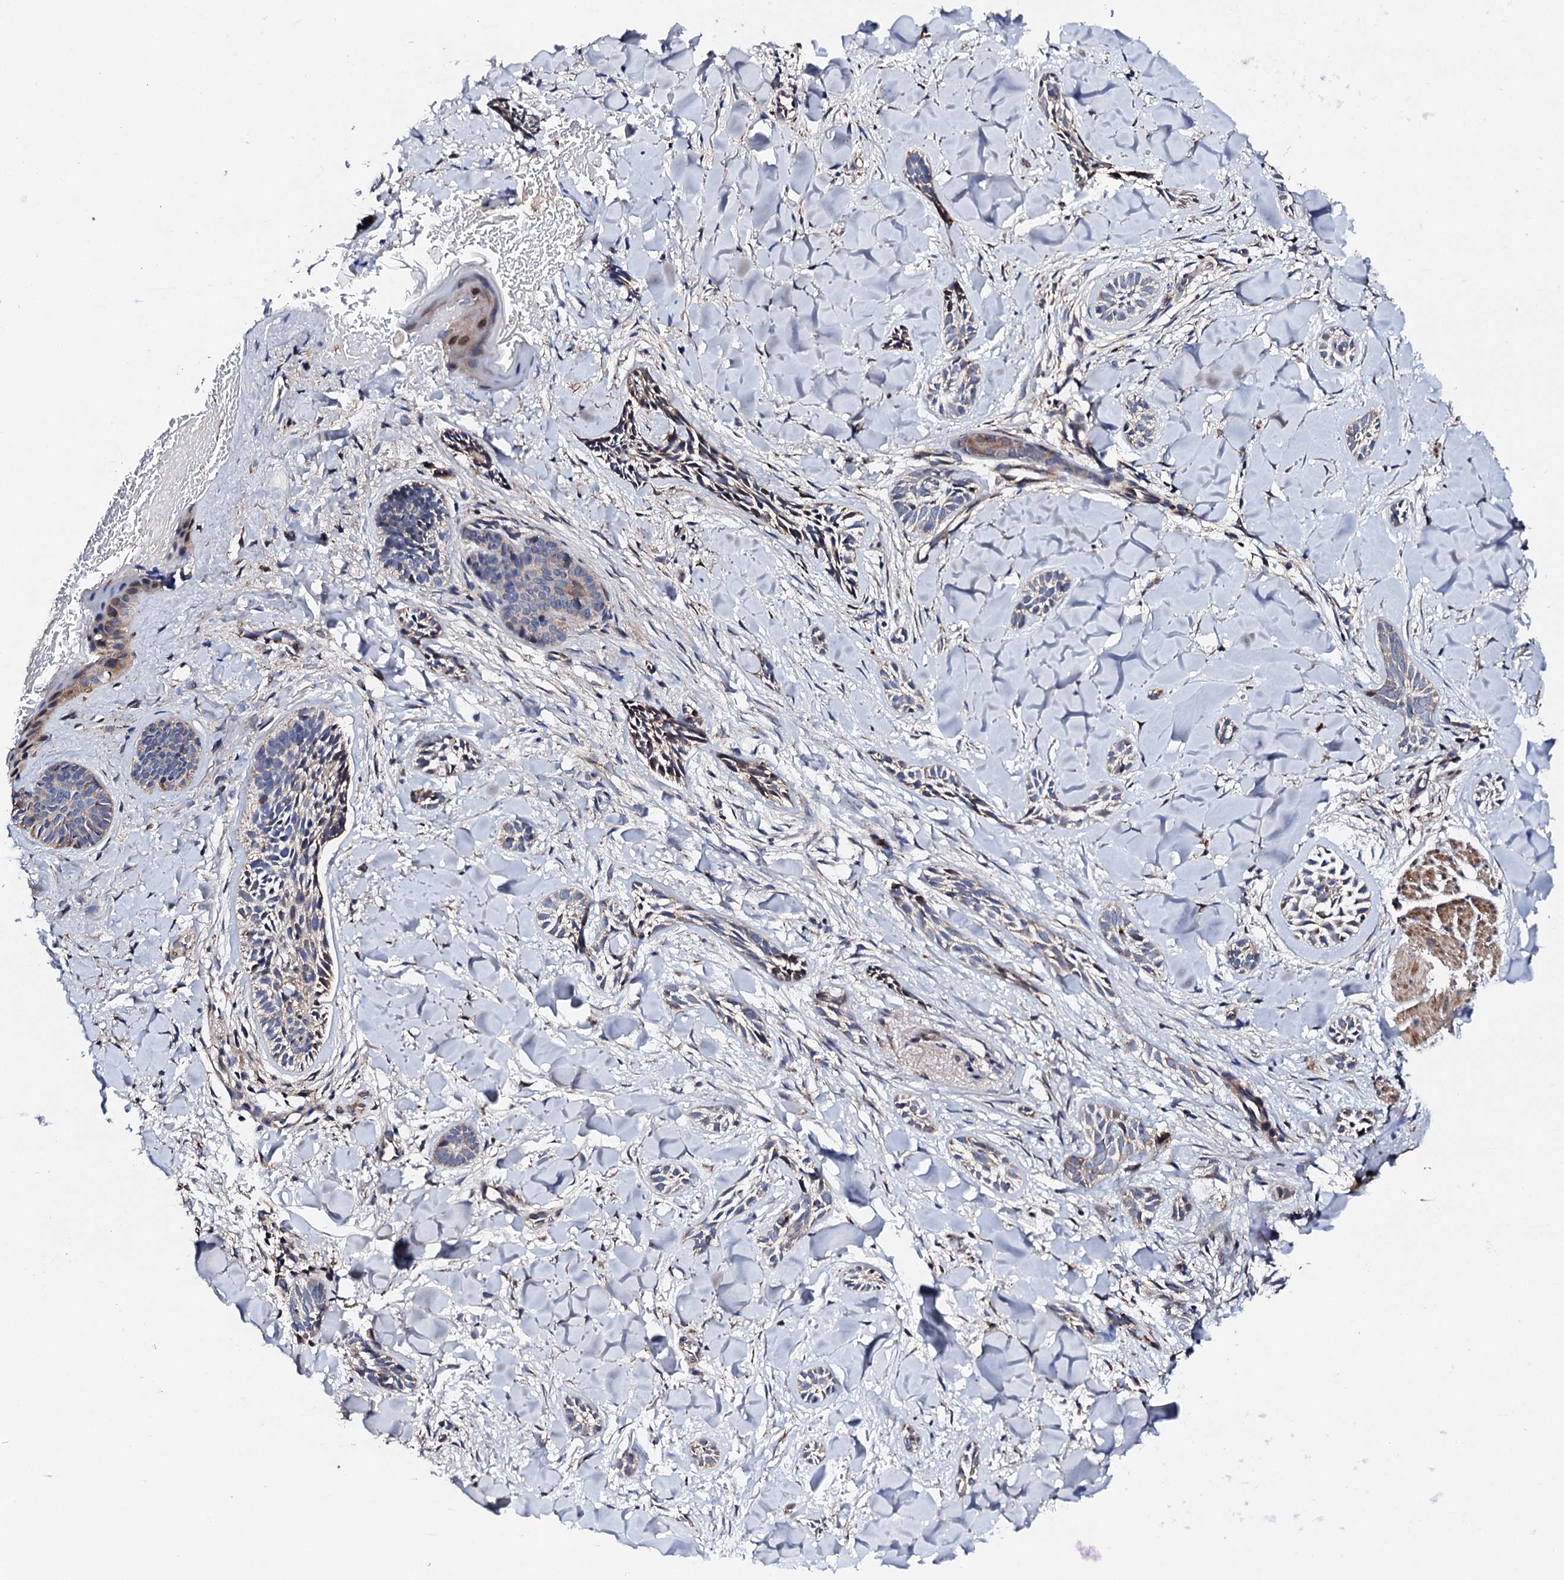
{"staining": {"intensity": "weak", "quantity": "<25%", "location": "cytoplasmic/membranous"}, "tissue": "skin cancer", "cell_type": "Tumor cells", "image_type": "cancer", "snomed": [{"axis": "morphology", "description": "Basal cell carcinoma"}, {"axis": "topography", "description": "Skin"}], "caption": "High power microscopy photomicrograph of an IHC histopathology image of skin cancer (basal cell carcinoma), revealing no significant positivity in tumor cells. (Immunohistochemistry, brightfield microscopy, high magnification).", "gene": "LIPT2", "patient": {"sex": "female", "age": 59}}